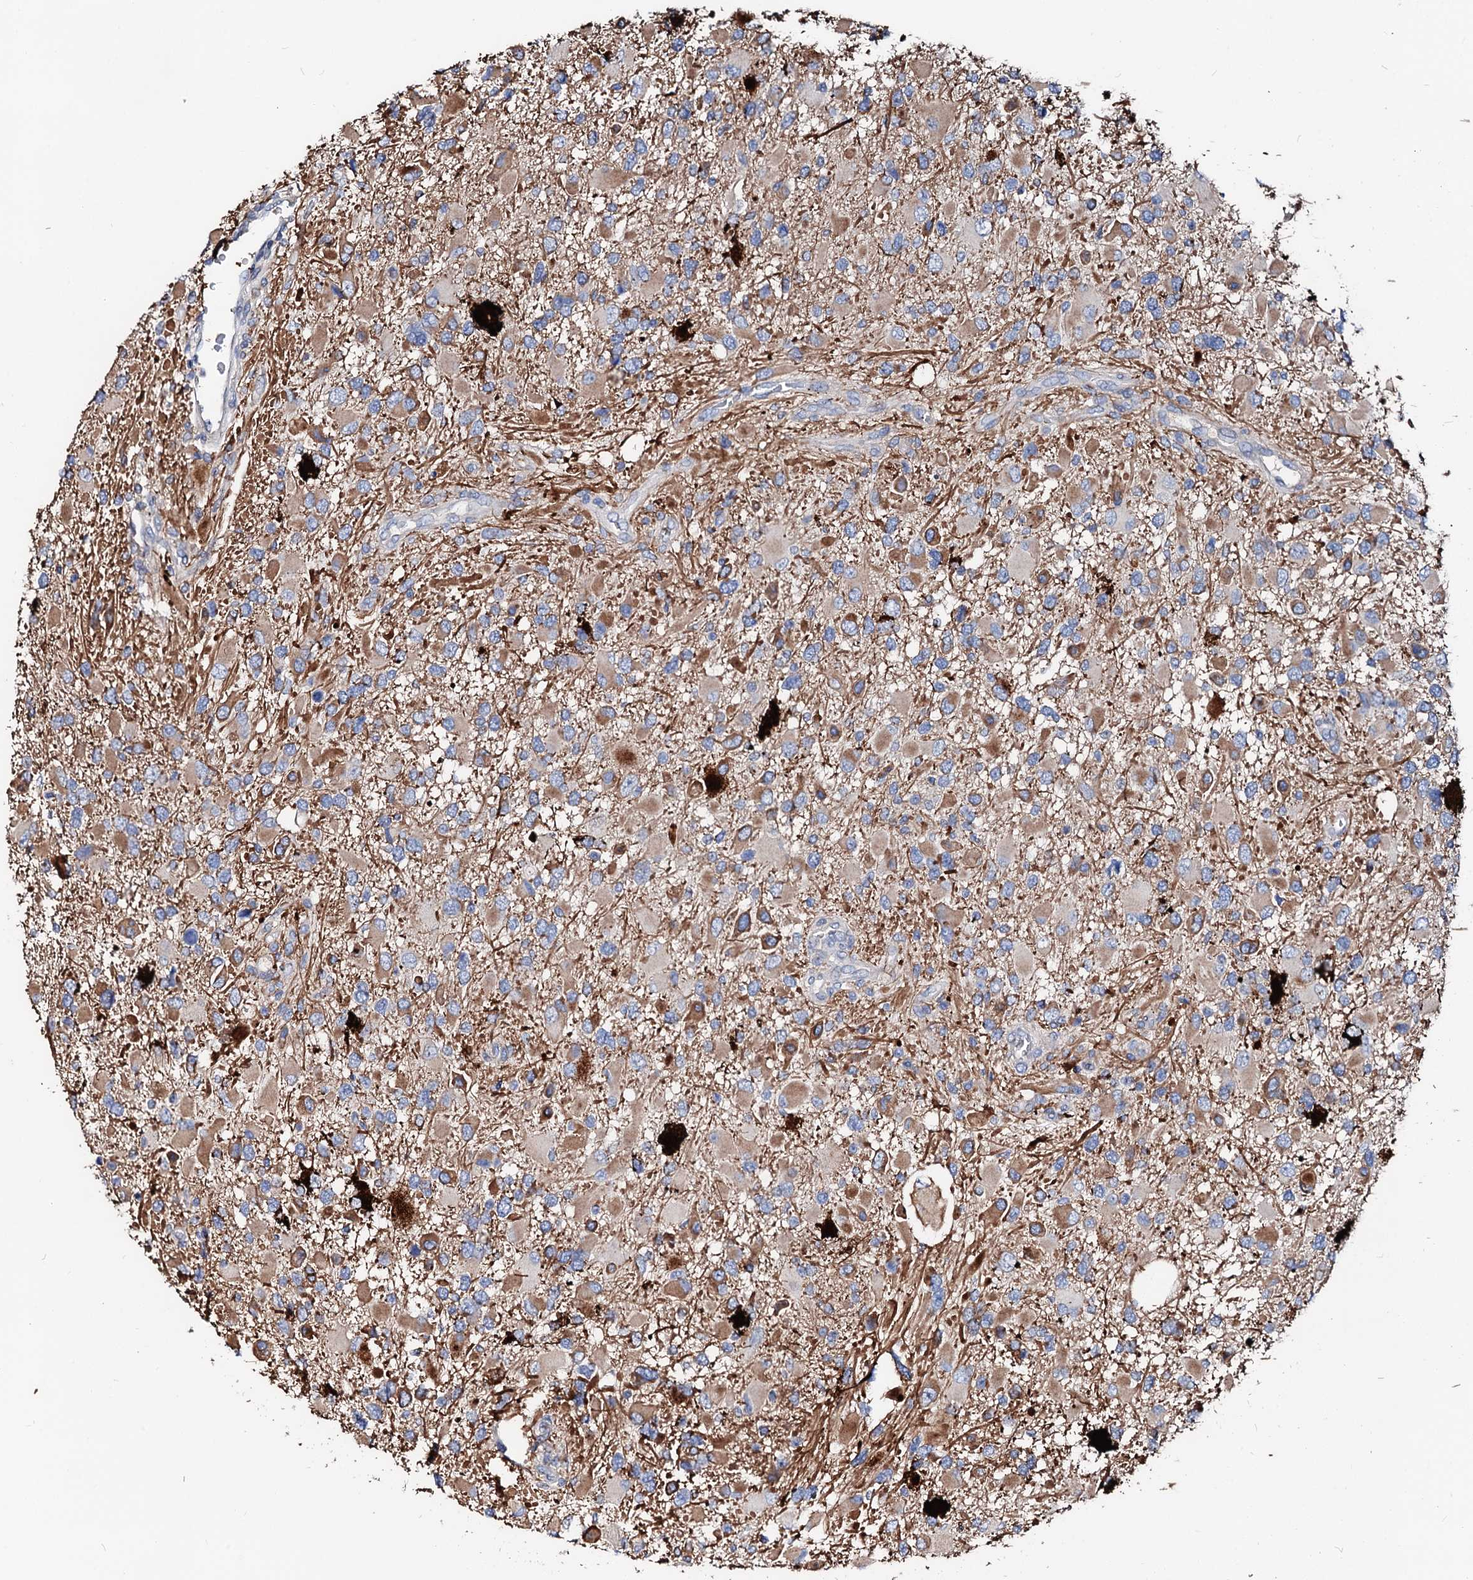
{"staining": {"intensity": "moderate", "quantity": "25%-75%", "location": "cytoplasmic/membranous"}, "tissue": "glioma", "cell_type": "Tumor cells", "image_type": "cancer", "snomed": [{"axis": "morphology", "description": "Glioma, malignant, High grade"}, {"axis": "topography", "description": "Brain"}], "caption": "Approximately 25%-75% of tumor cells in malignant high-grade glioma reveal moderate cytoplasmic/membranous protein staining as visualized by brown immunohistochemical staining.", "gene": "SLC10A7", "patient": {"sex": "male", "age": 53}}